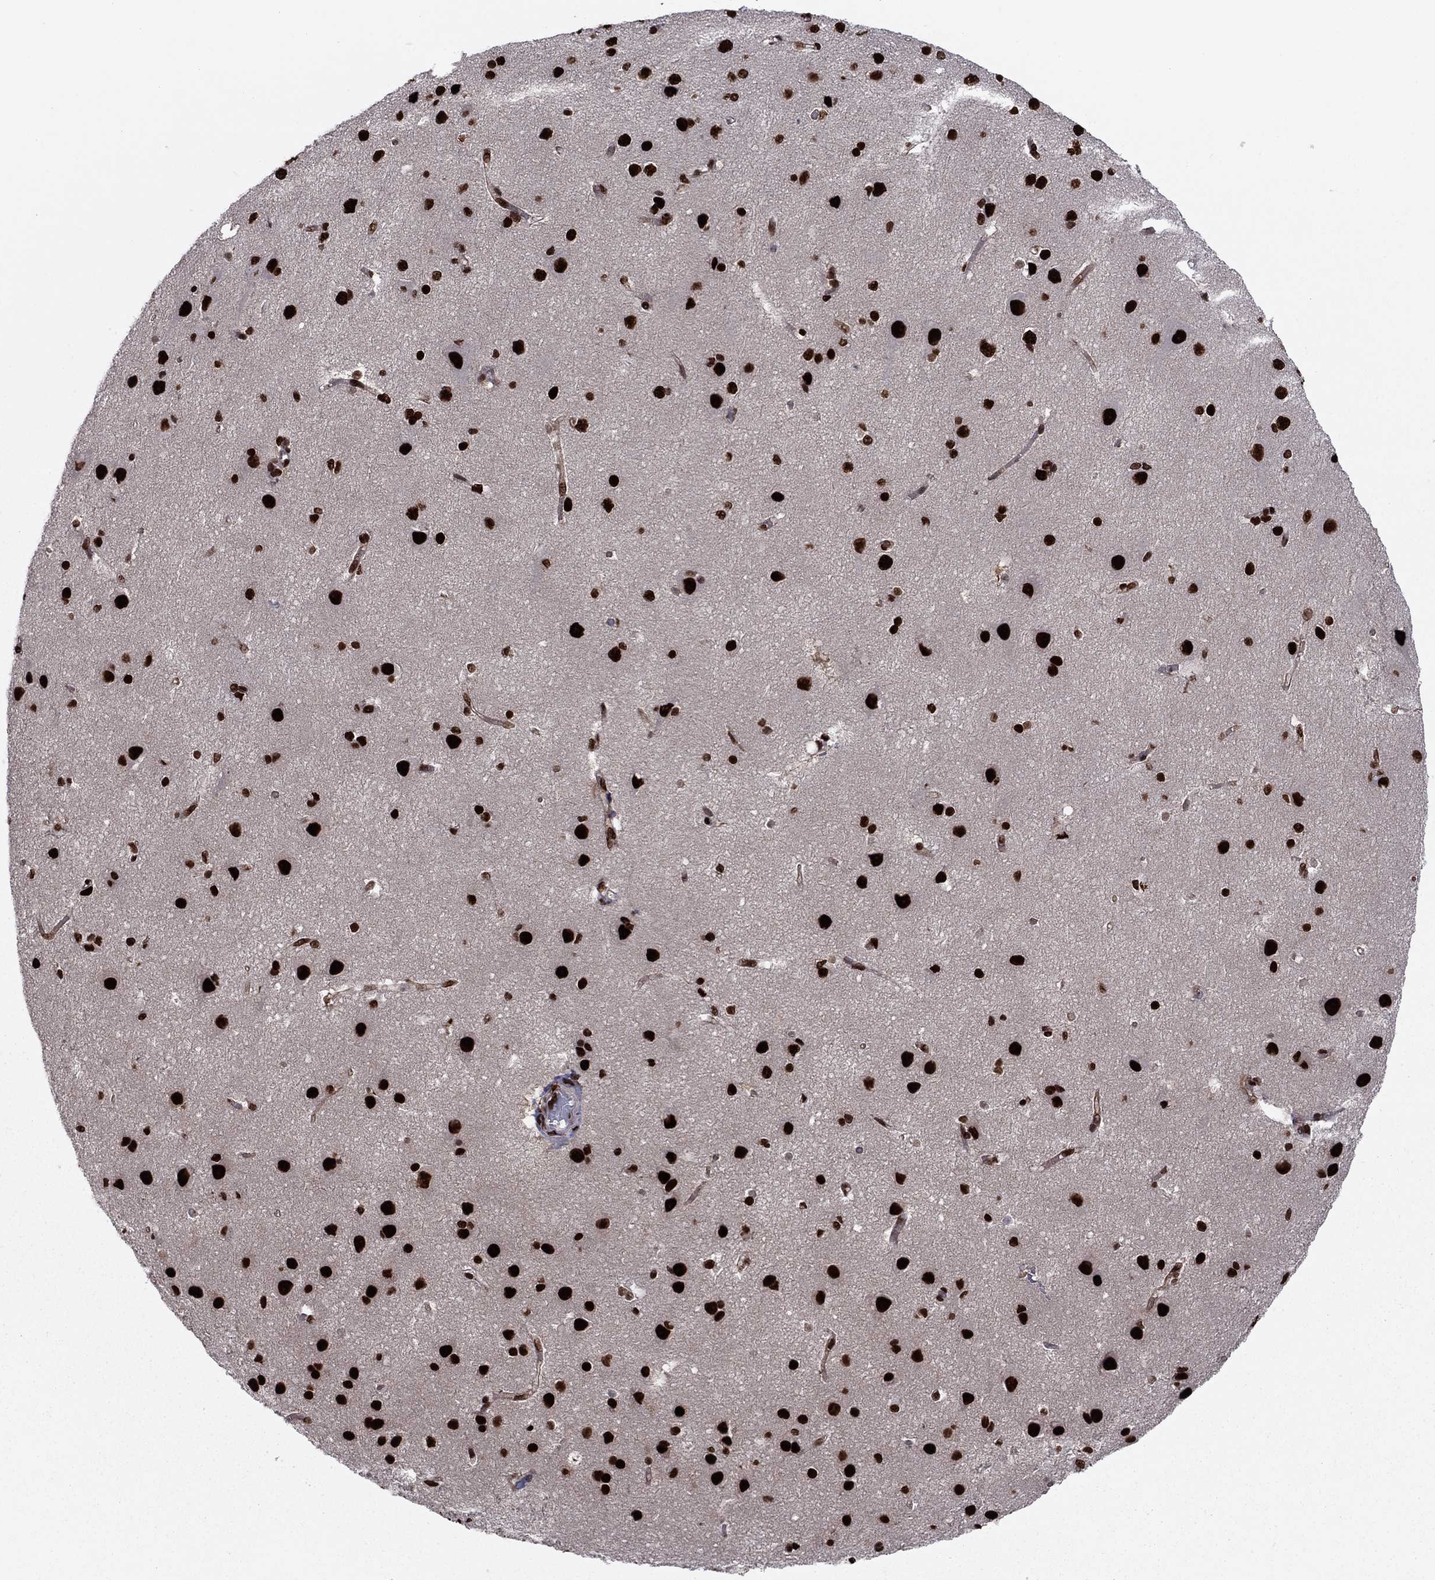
{"staining": {"intensity": "strong", "quantity": ">75%", "location": "nuclear"}, "tissue": "cerebral cortex", "cell_type": "Endothelial cells", "image_type": "normal", "snomed": [{"axis": "morphology", "description": "Normal tissue, NOS"}, {"axis": "topography", "description": "Cerebral cortex"}], "caption": "Endothelial cells demonstrate strong nuclear expression in about >75% of cells in unremarkable cerebral cortex. Immunohistochemistry (ihc) stains the protein in brown and the nuclei are stained blue.", "gene": "USP54", "patient": {"sex": "male", "age": 37}}